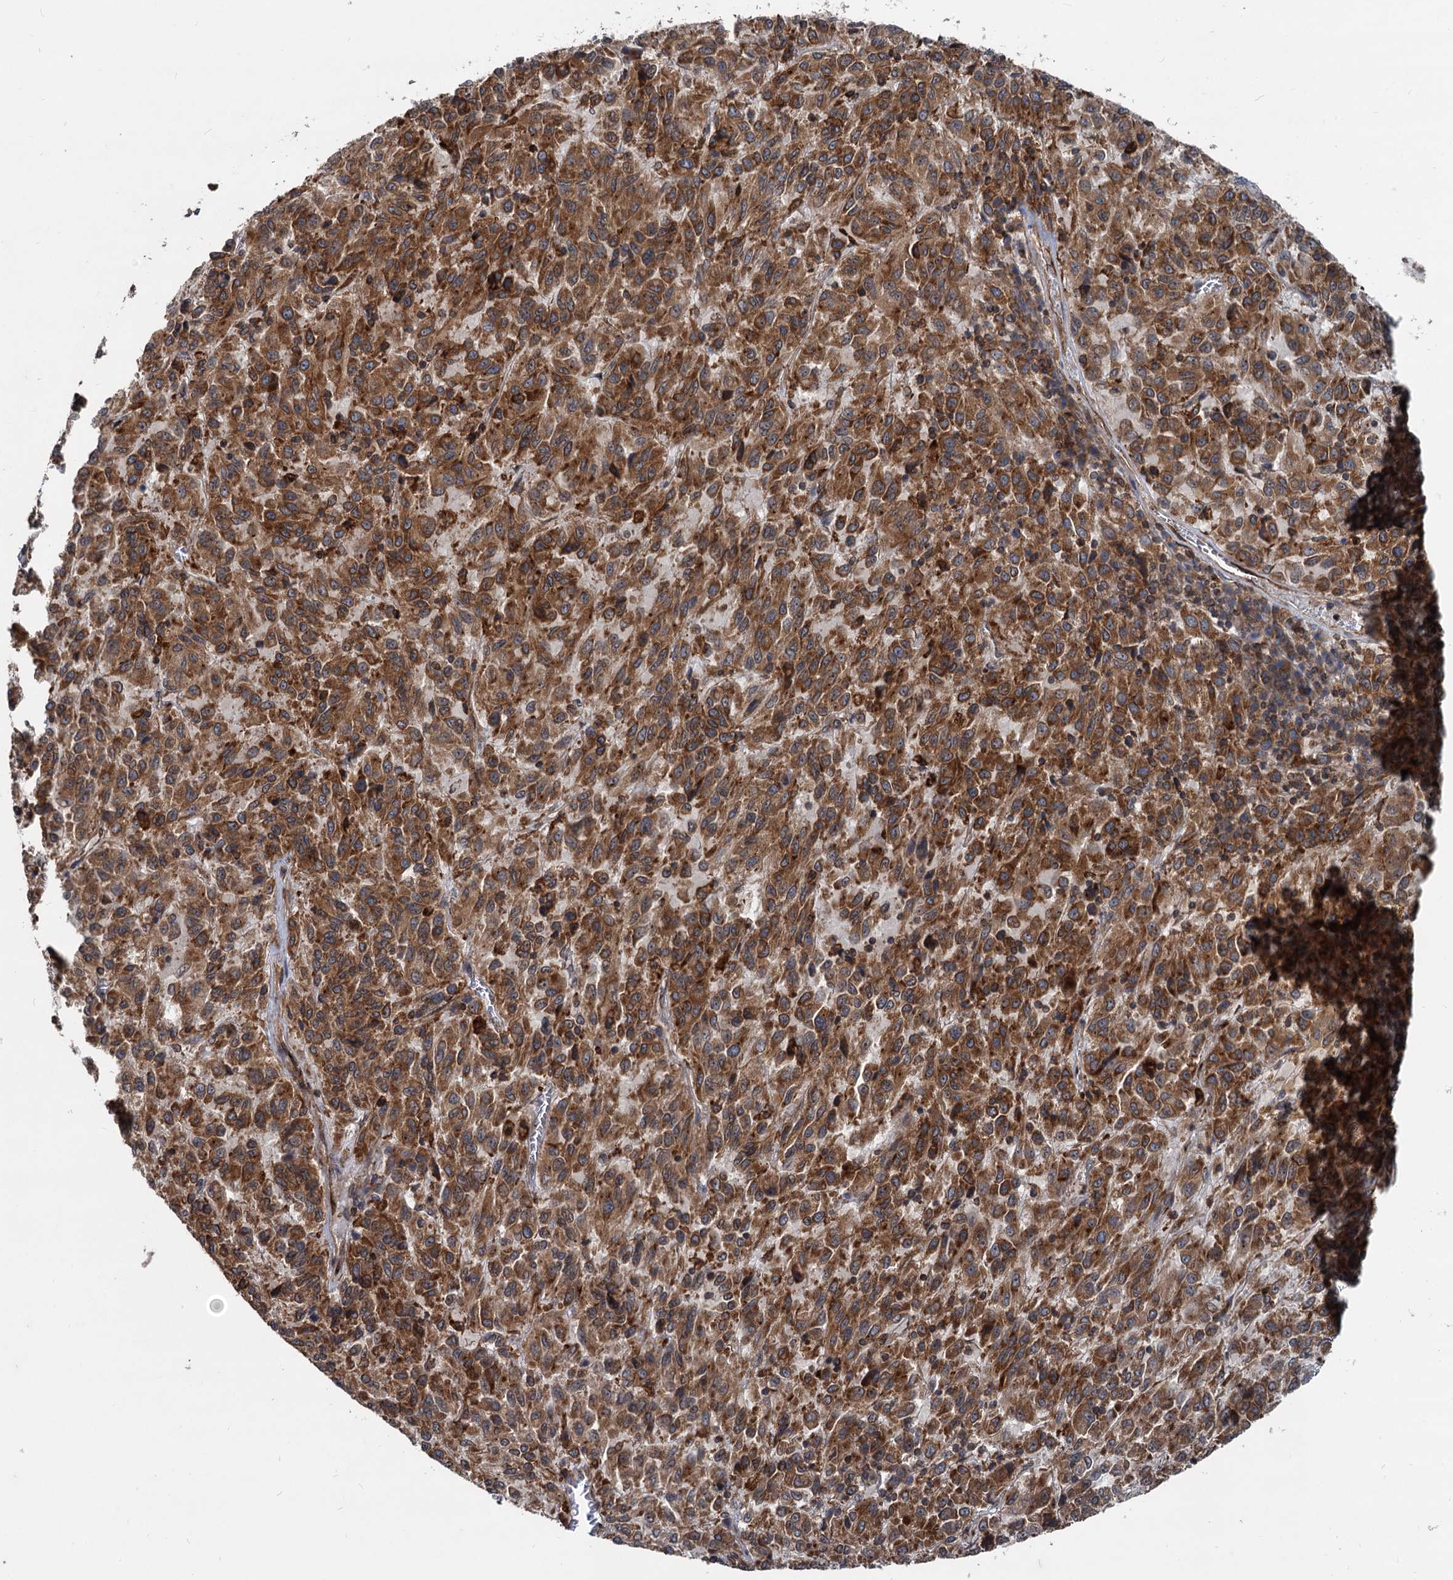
{"staining": {"intensity": "moderate", "quantity": ">75%", "location": "cytoplasmic/membranous"}, "tissue": "melanoma", "cell_type": "Tumor cells", "image_type": "cancer", "snomed": [{"axis": "morphology", "description": "Malignant melanoma, Metastatic site"}, {"axis": "topography", "description": "Lung"}], "caption": "A high-resolution photomicrograph shows immunohistochemistry (IHC) staining of malignant melanoma (metastatic site), which reveals moderate cytoplasmic/membranous staining in approximately >75% of tumor cells. The staining is performed using DAB brown chromogen to label protein expression. The nuclei are counter-stained blue using hematoxylin.", "gene": "STIM1", "patient": {"sex": "male", "age": 64}}